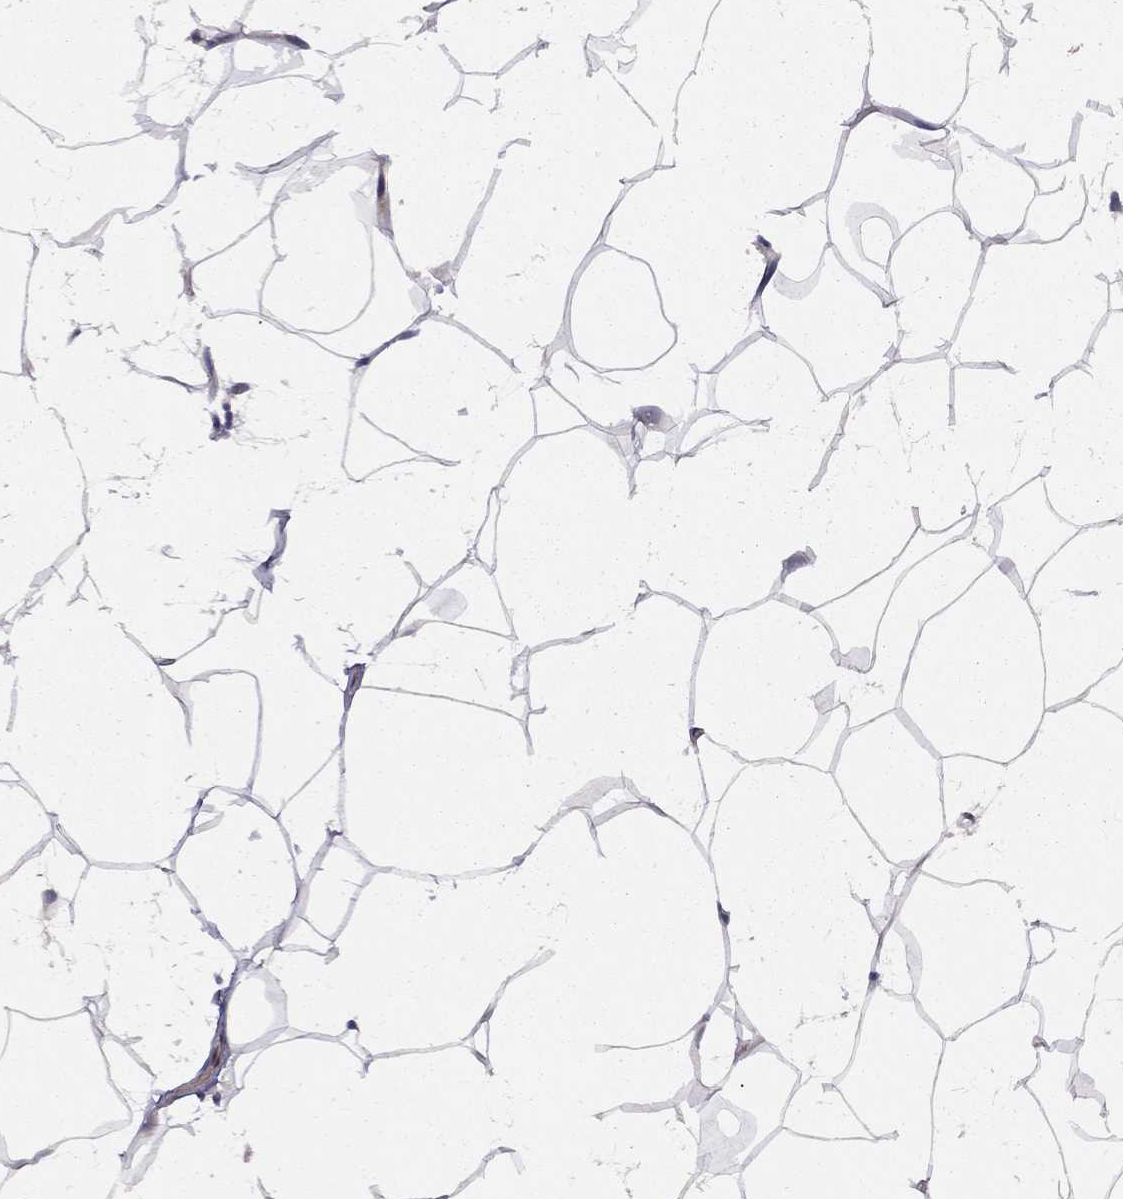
{"staining": {"intensity": "negative", "quantity": "none", "location": "none"}, "tissue": "breast", "cell_type": "Adipocytes", "image_type": "normal", "snomed": [{"axis": "morphology", "description": "Normal tissue, NOS"}, {"axis": "topography", "description": "Breast"}], "caption": "Immunohistochemistry (IHC) image of normal human breast stained for a protein (brown), which reveals no positivity in adipocytes.", "gene": "IPP", "patient": {"sex": "female", "age": 32}}